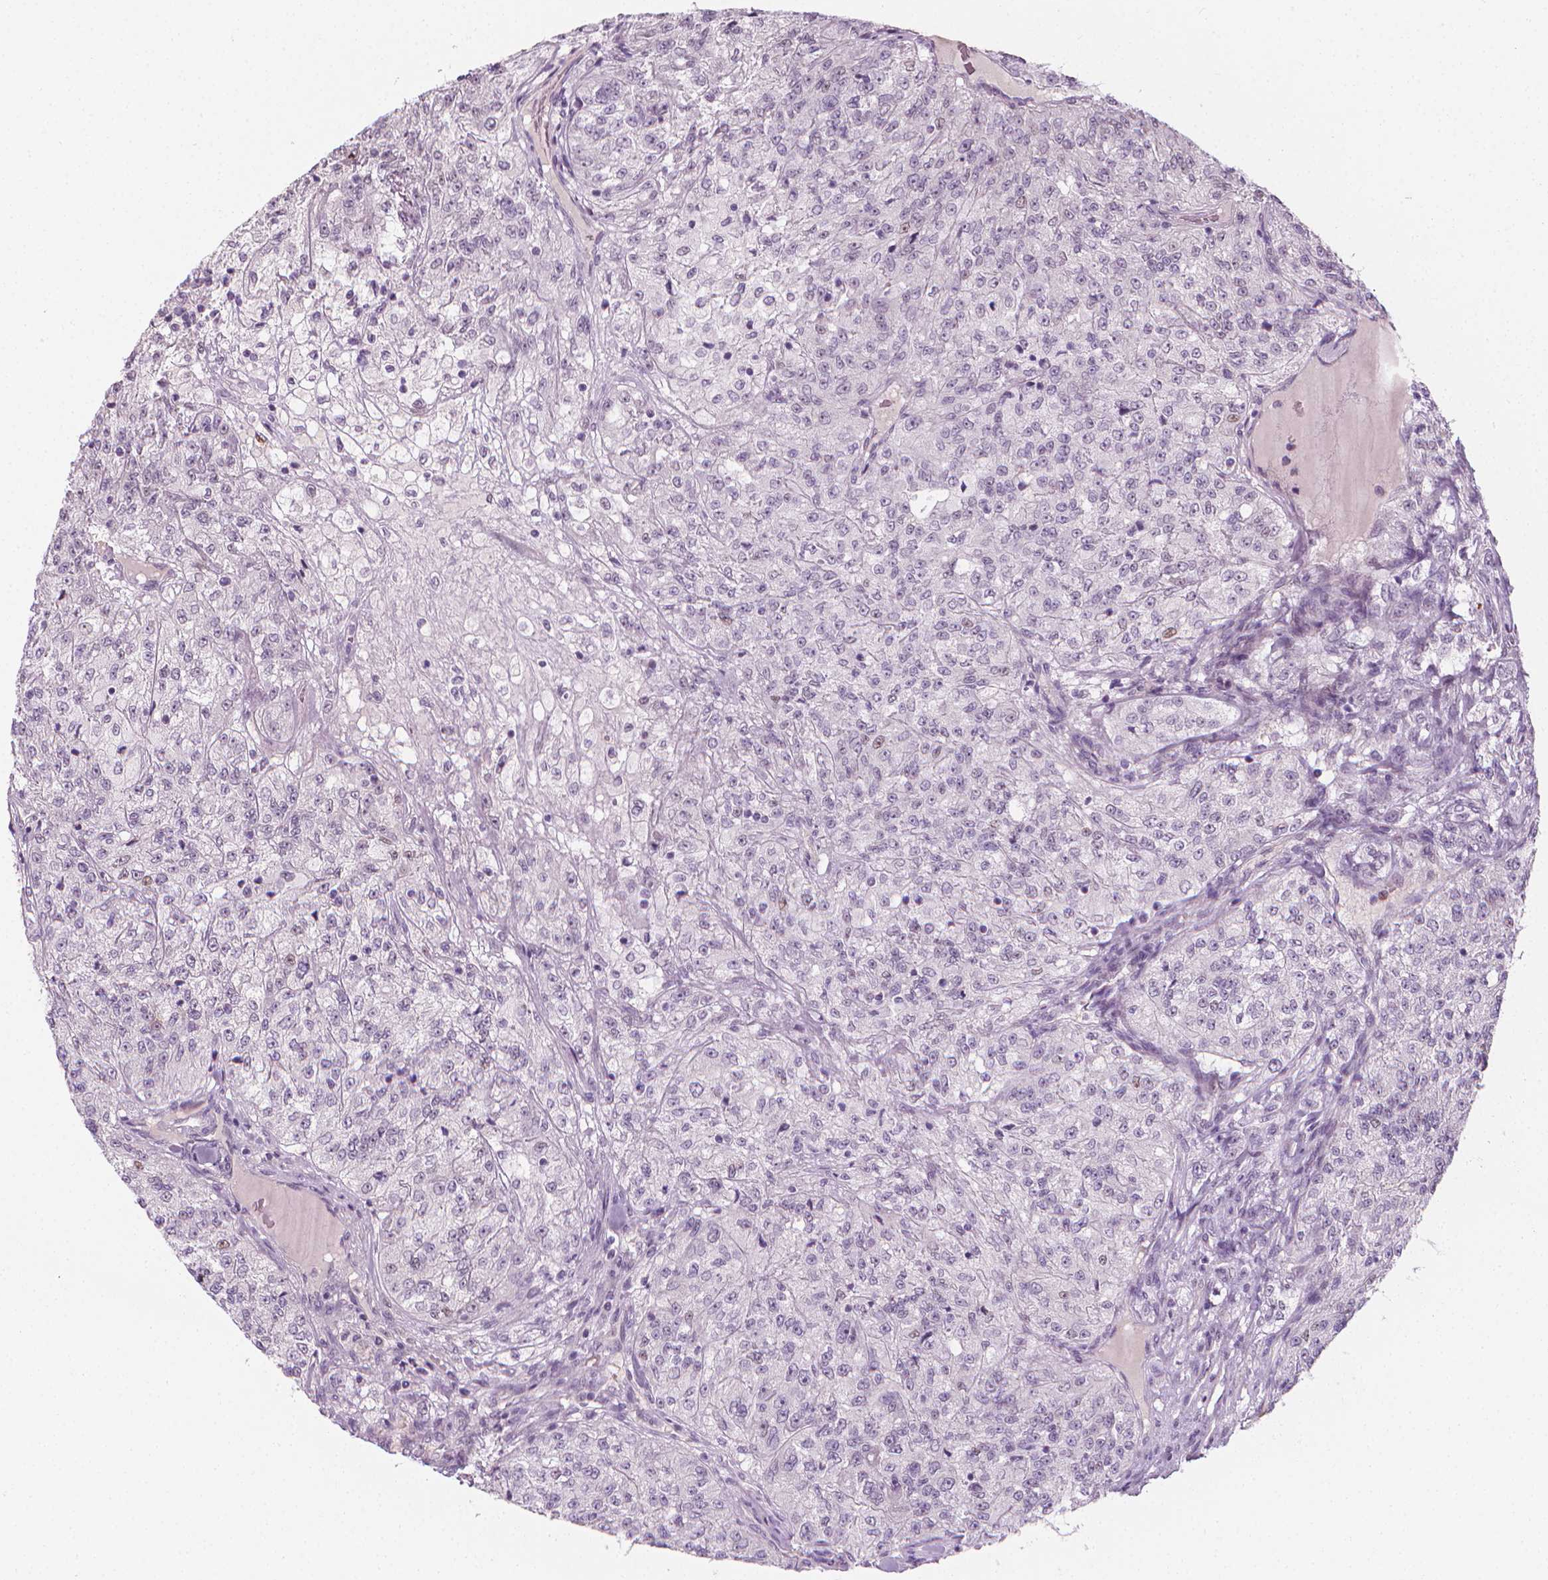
{"staining": {"intensity": "negative", "quantity": "none", "location": "none"}, "tissue": "renal cancer", "cell_type": "Tumor cells", "image_type": "cancer", "snomed": [{"axis": "morphology", "description": "Adenocarcinoma, NOS"}, {"axis": "topography", "description": "Kidney"}], "caption": "Histopathology image shows no protein expression in tumor cells of renal adenocarcinoma tissue.", "gene": "CDKN1C", "patient": {"sex": "female", "age": 63}}